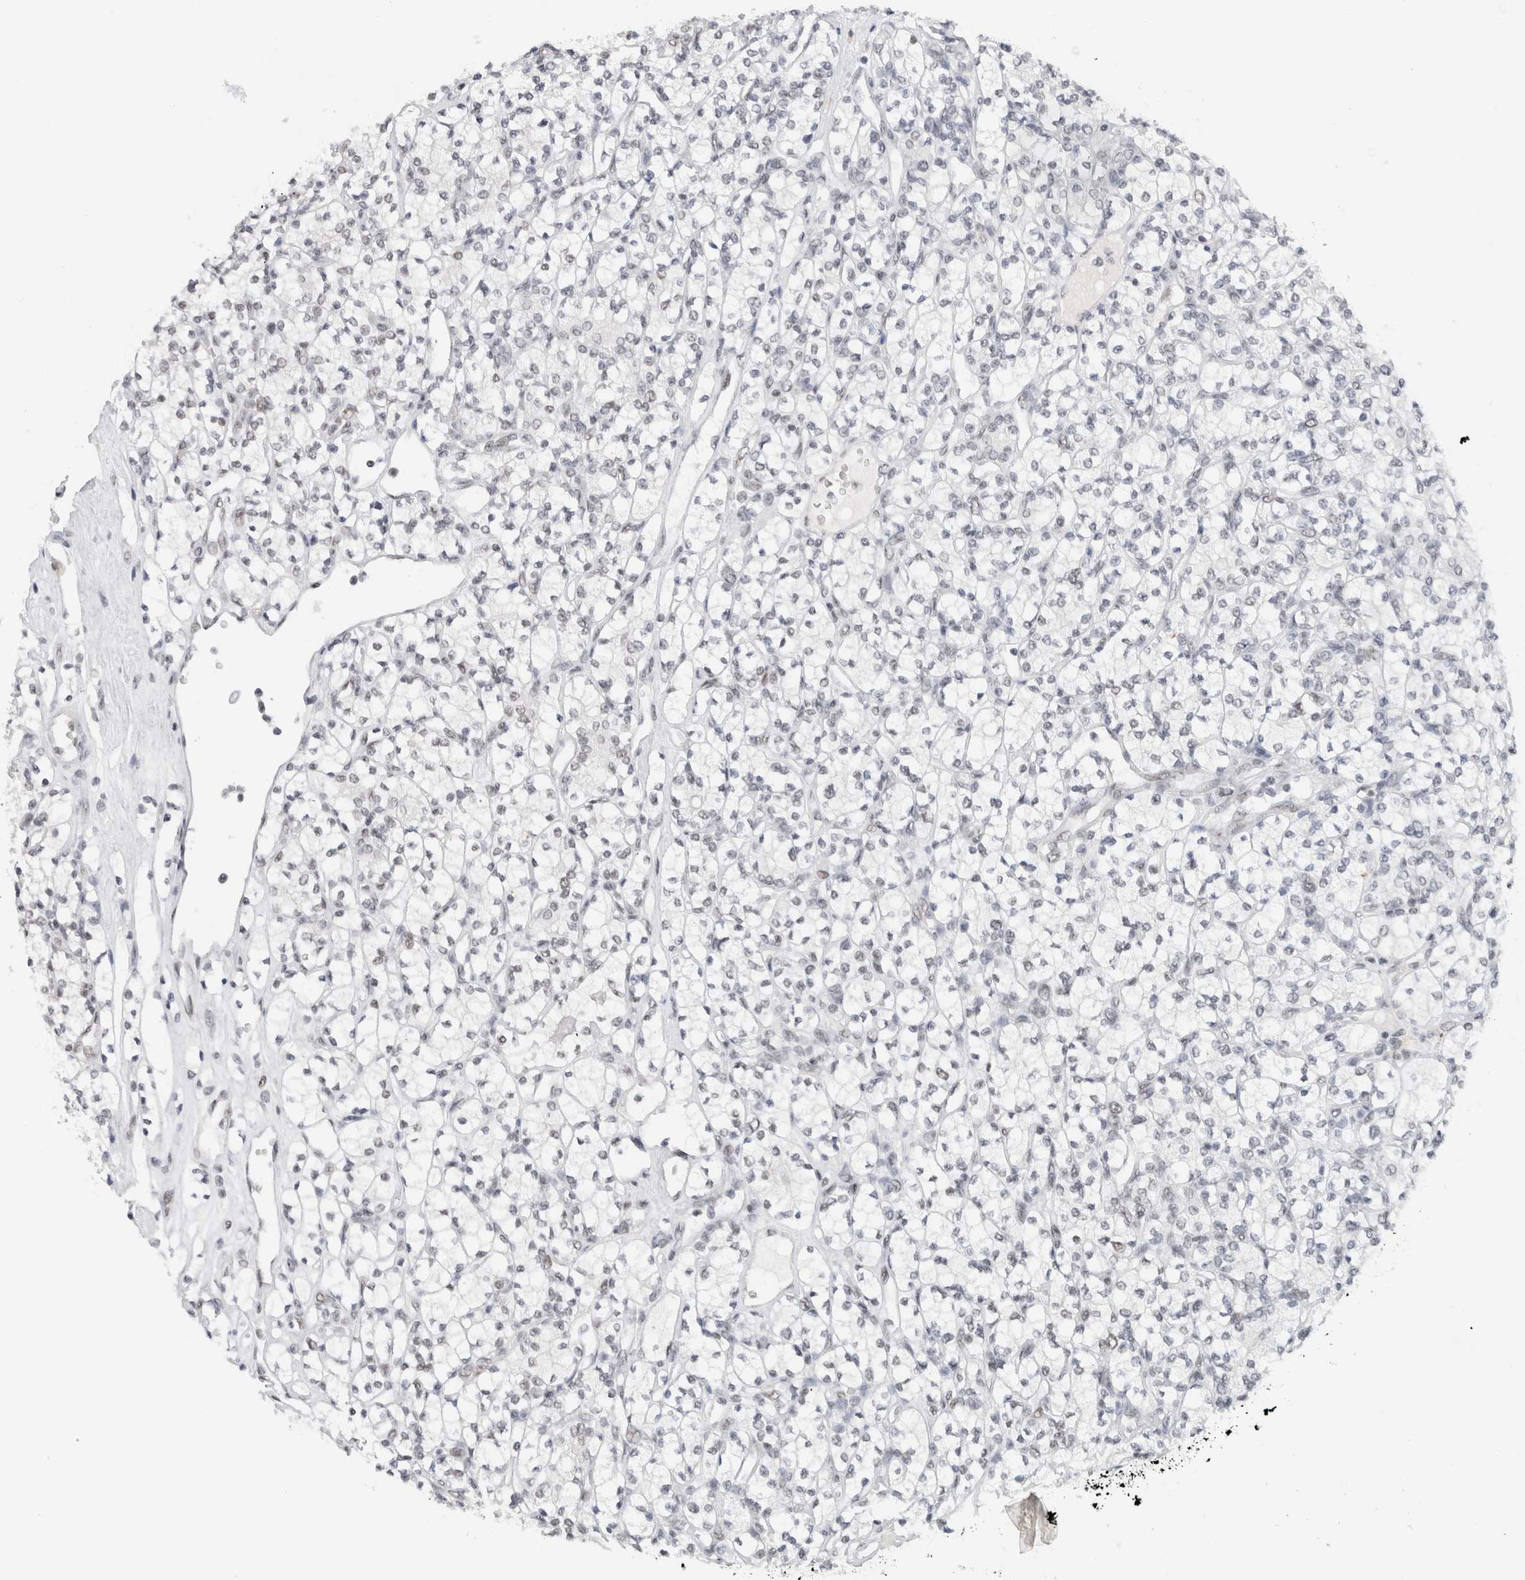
{"staining": {"intensity": "negative", "quantity": "none", "location": "none"}, "tissue": "renal cancer", "cell_type": "Tumor cells", "image_type": "cancer", "snomed": [{"axis": "morphology", "description": "Adenocarcinoma, NOS"}, {"axis": "topography", "description": "Kidney"}], "caption": "A histopathology image of human renal adenocarcinoma is negative for staining in tumor cells.", "gene": "COPS7A", "patient": {"sex": "male", "age": 77}}